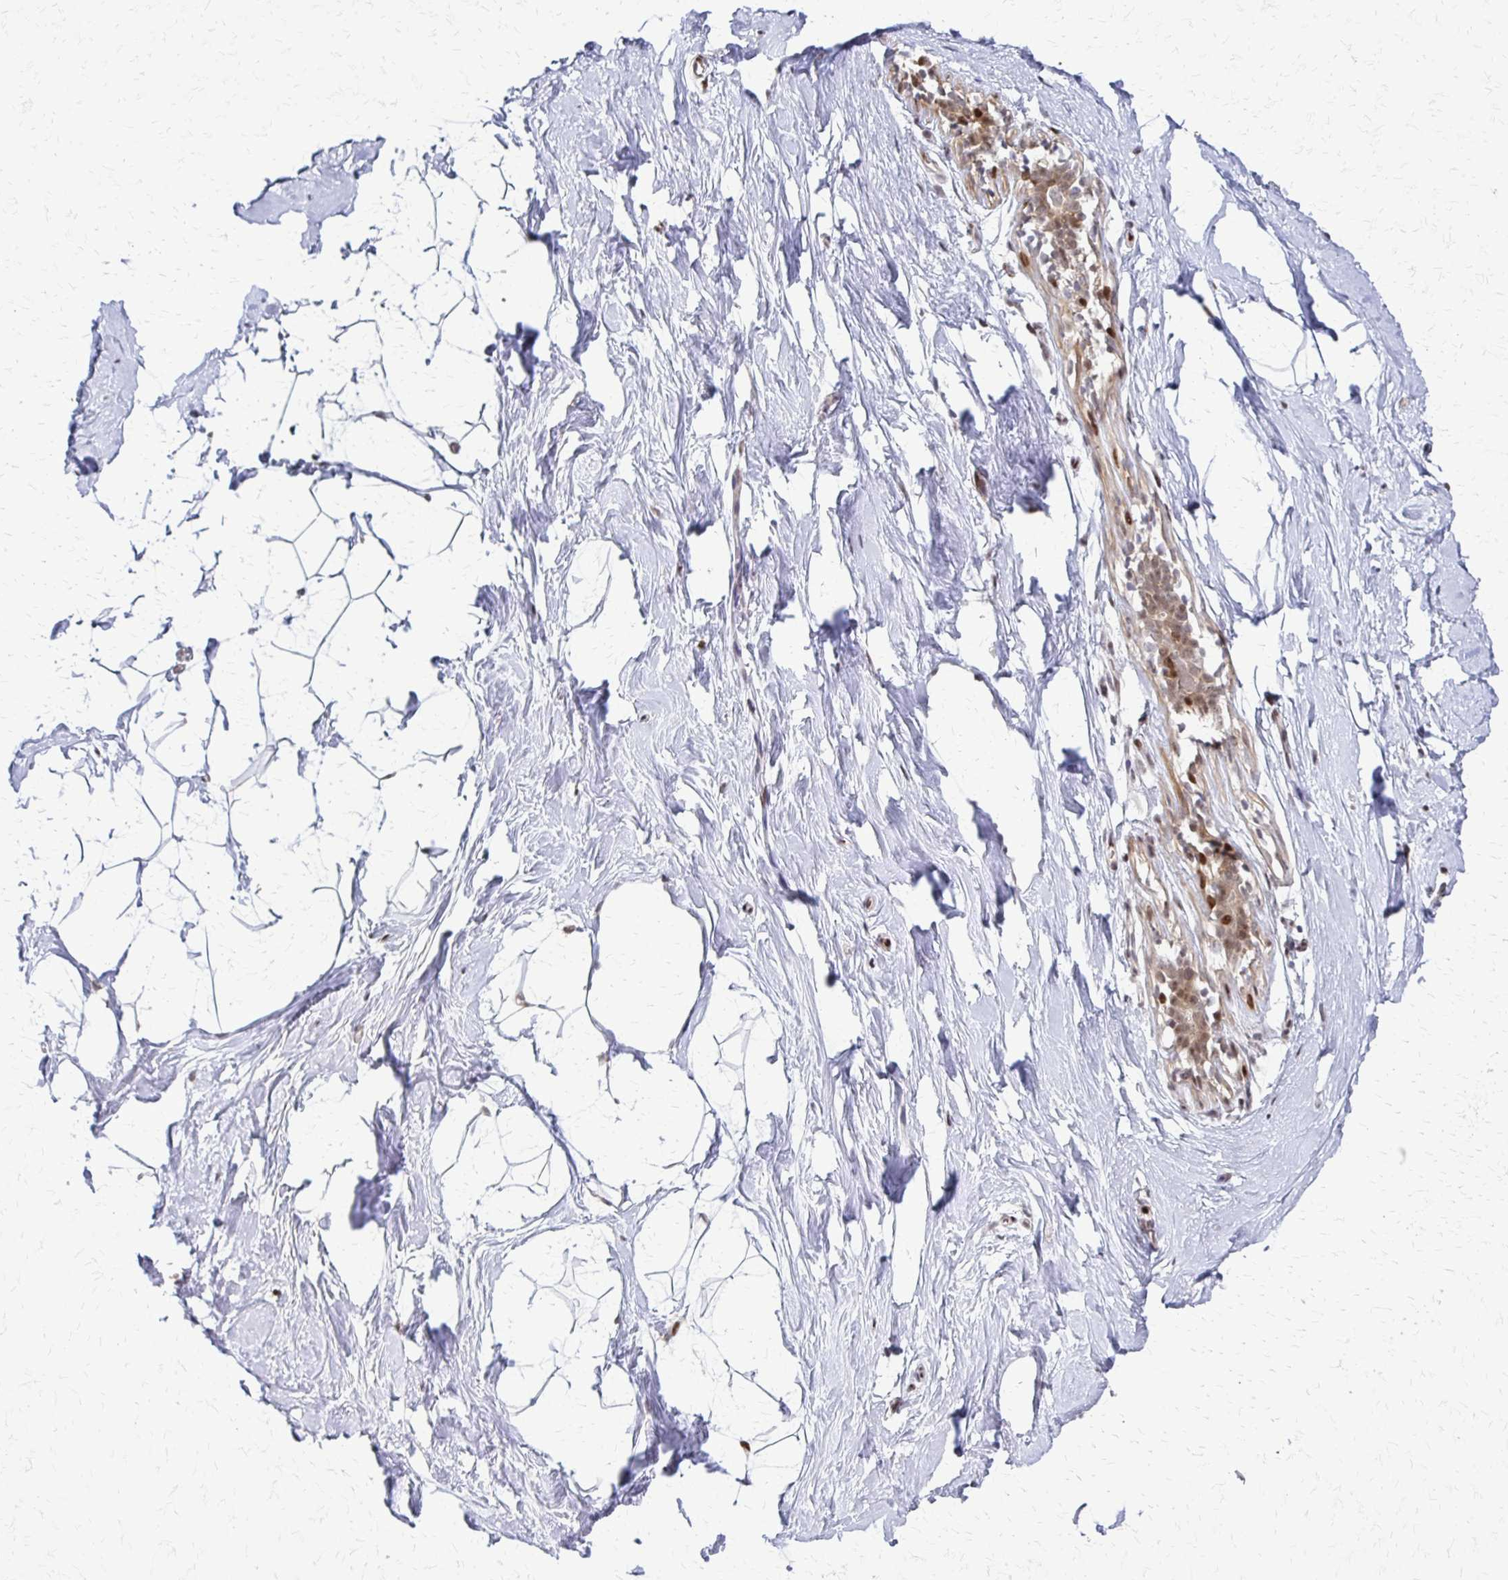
{"staining": {"intensity": "negative", "quantity": "none", "location": "none"}, "tissue": "breast", "cell_type": "Adipocytes", "image_type": "normal", "snomed": [{"axis": "morphology", "description": "Normal tissue, NOS"}, {"axis": "topography", "description": "Breast"}], "caption": "Immunohistochemistry of unremarkable human breast shows no positivity in adipocytes. The staining is performed using DAB brown chromogen with nuclei counter-stained in using hematoxylin.", "gene": "TRIR", "patient": {"sex": "female", "age": 32}}